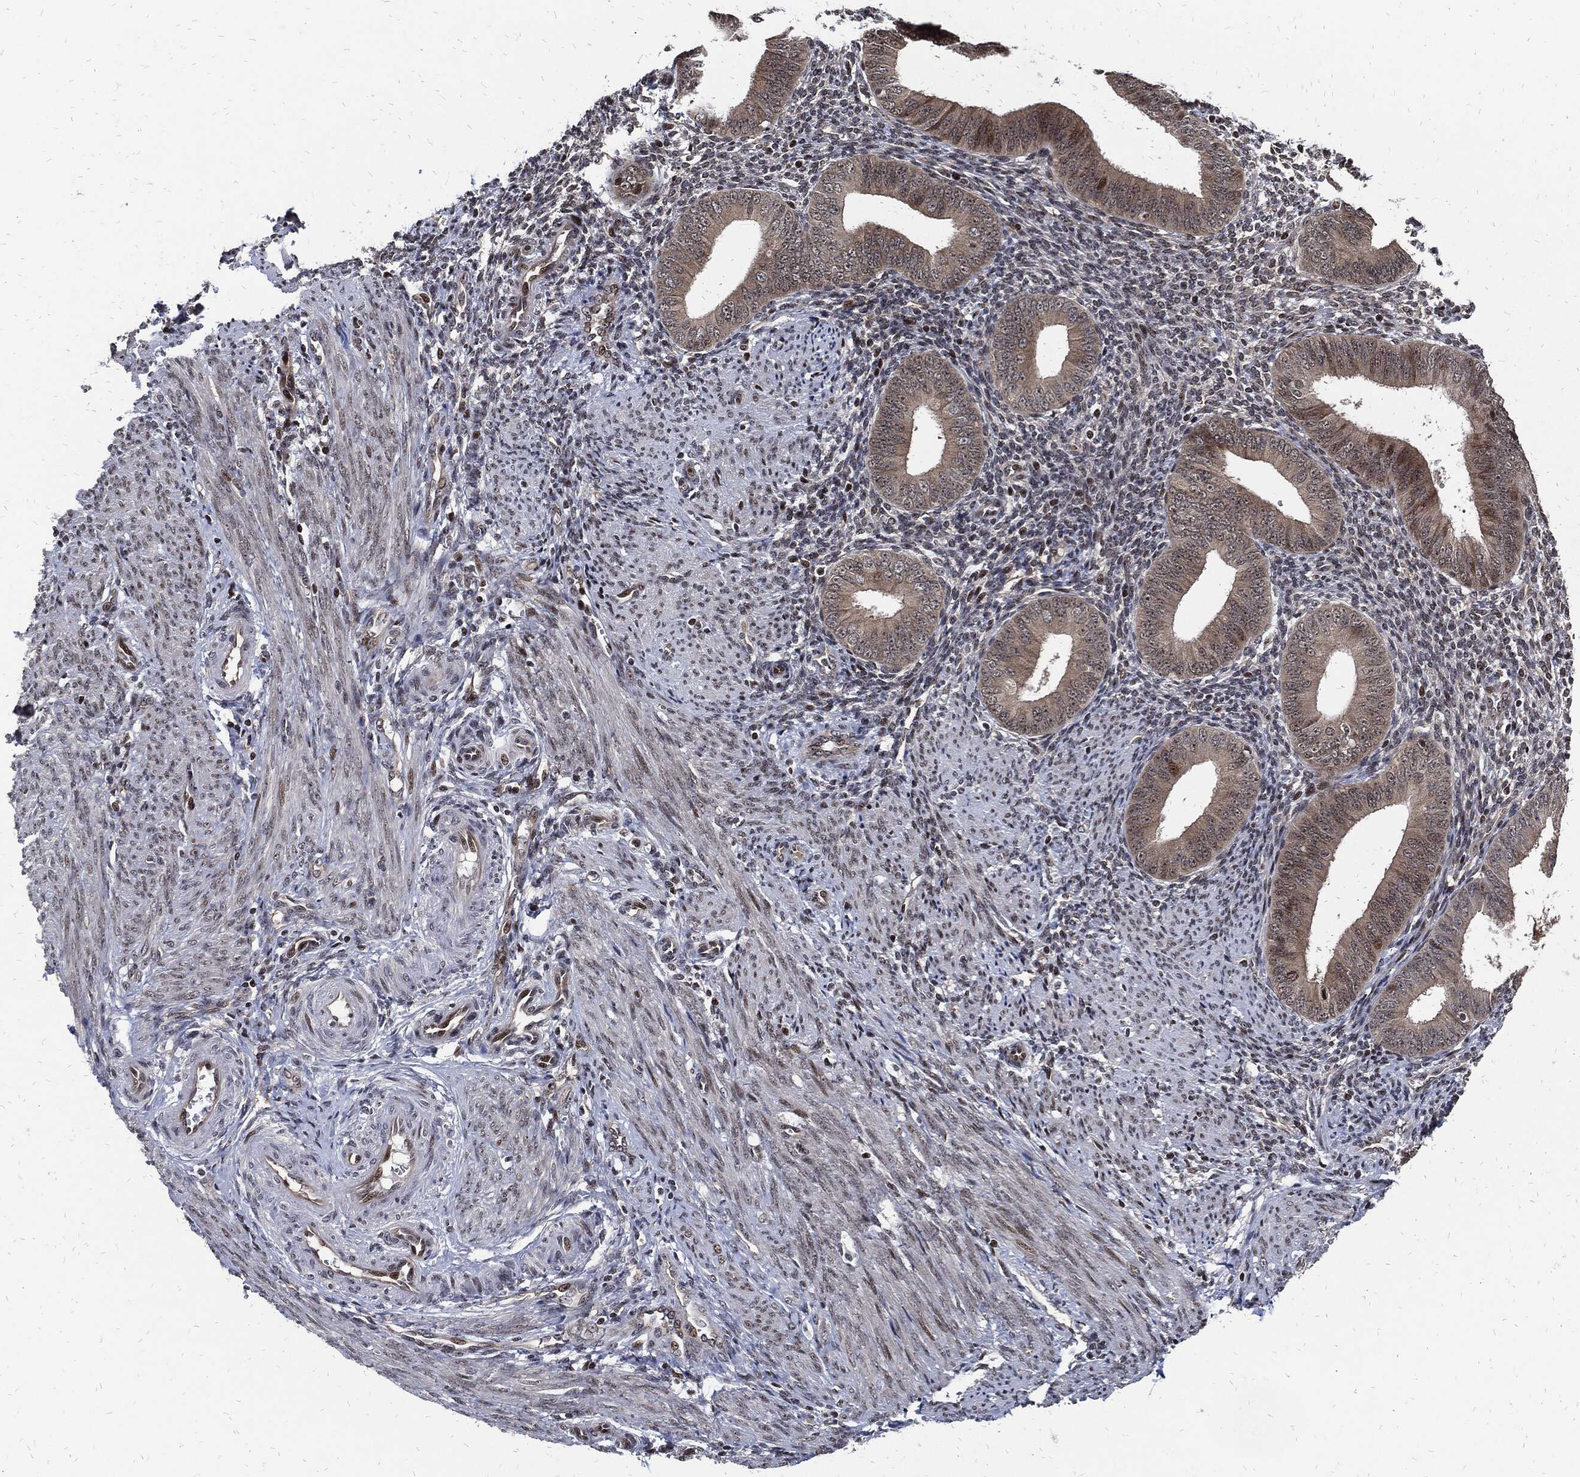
{"staining": {"intensity": "negative", "quantity": "none", "location": "none"}, "tissue": "endometrium", "cell_type": "Cells in endometrial stroma", "image_type": "normal", "snomed": [{"axis": "morphology", "description": "Normal tissue, NOS"}, {"axis": "topography", "description": "Endometrium"}], "caption": "Immunohistochemistry (IHC) histopathology image of unremarkable human endometrium stained for a protein (brown), which shows no staining in cells in endometrial stroma. Nuclei are stained in blue.", "gene": "ZNF775", "patient": {"sex": "female", "age": 39}}